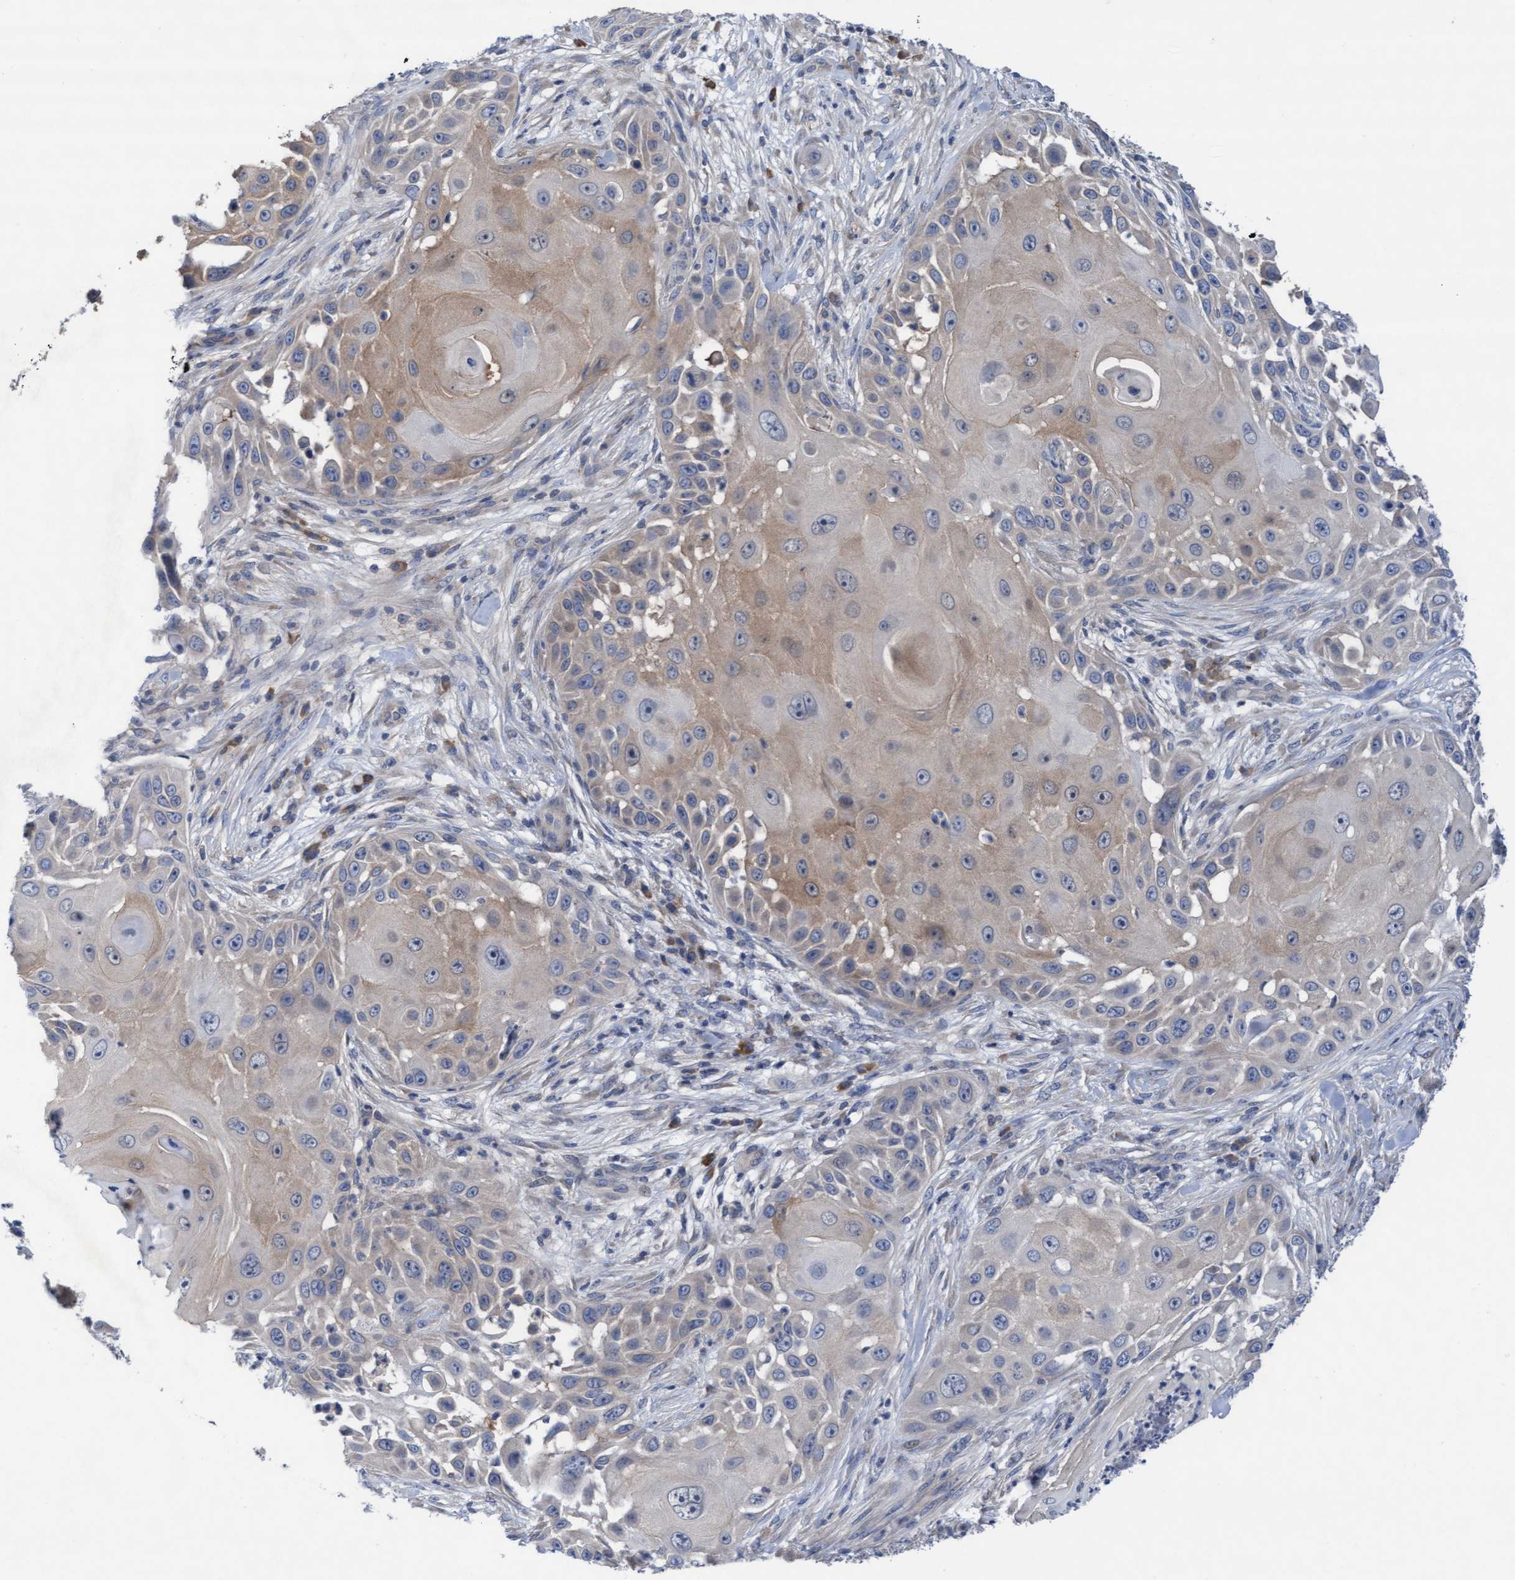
{"staining": {"intensity": "weak", "quantity": "25%-75%", "location": "cytoplasmic/membranous"}, "tissue": "skin cancer", "cell_type": "Tumor cells", "image_type": "cancer", "snomed": [{"axis": "morphology", "description": "Squamous cell carcinoma, NOS"}, {"axis": "topography", "description": "Skin"}], "caption": "Immunohistochemical staining of human skin squamous cell carcinoma displays low levels of weak cytoplasmic/membranous protein expression in about 25%-75% of tumor cells.", "gene": "PLCD1", "patient": {"sex": "female", "age": 44}}